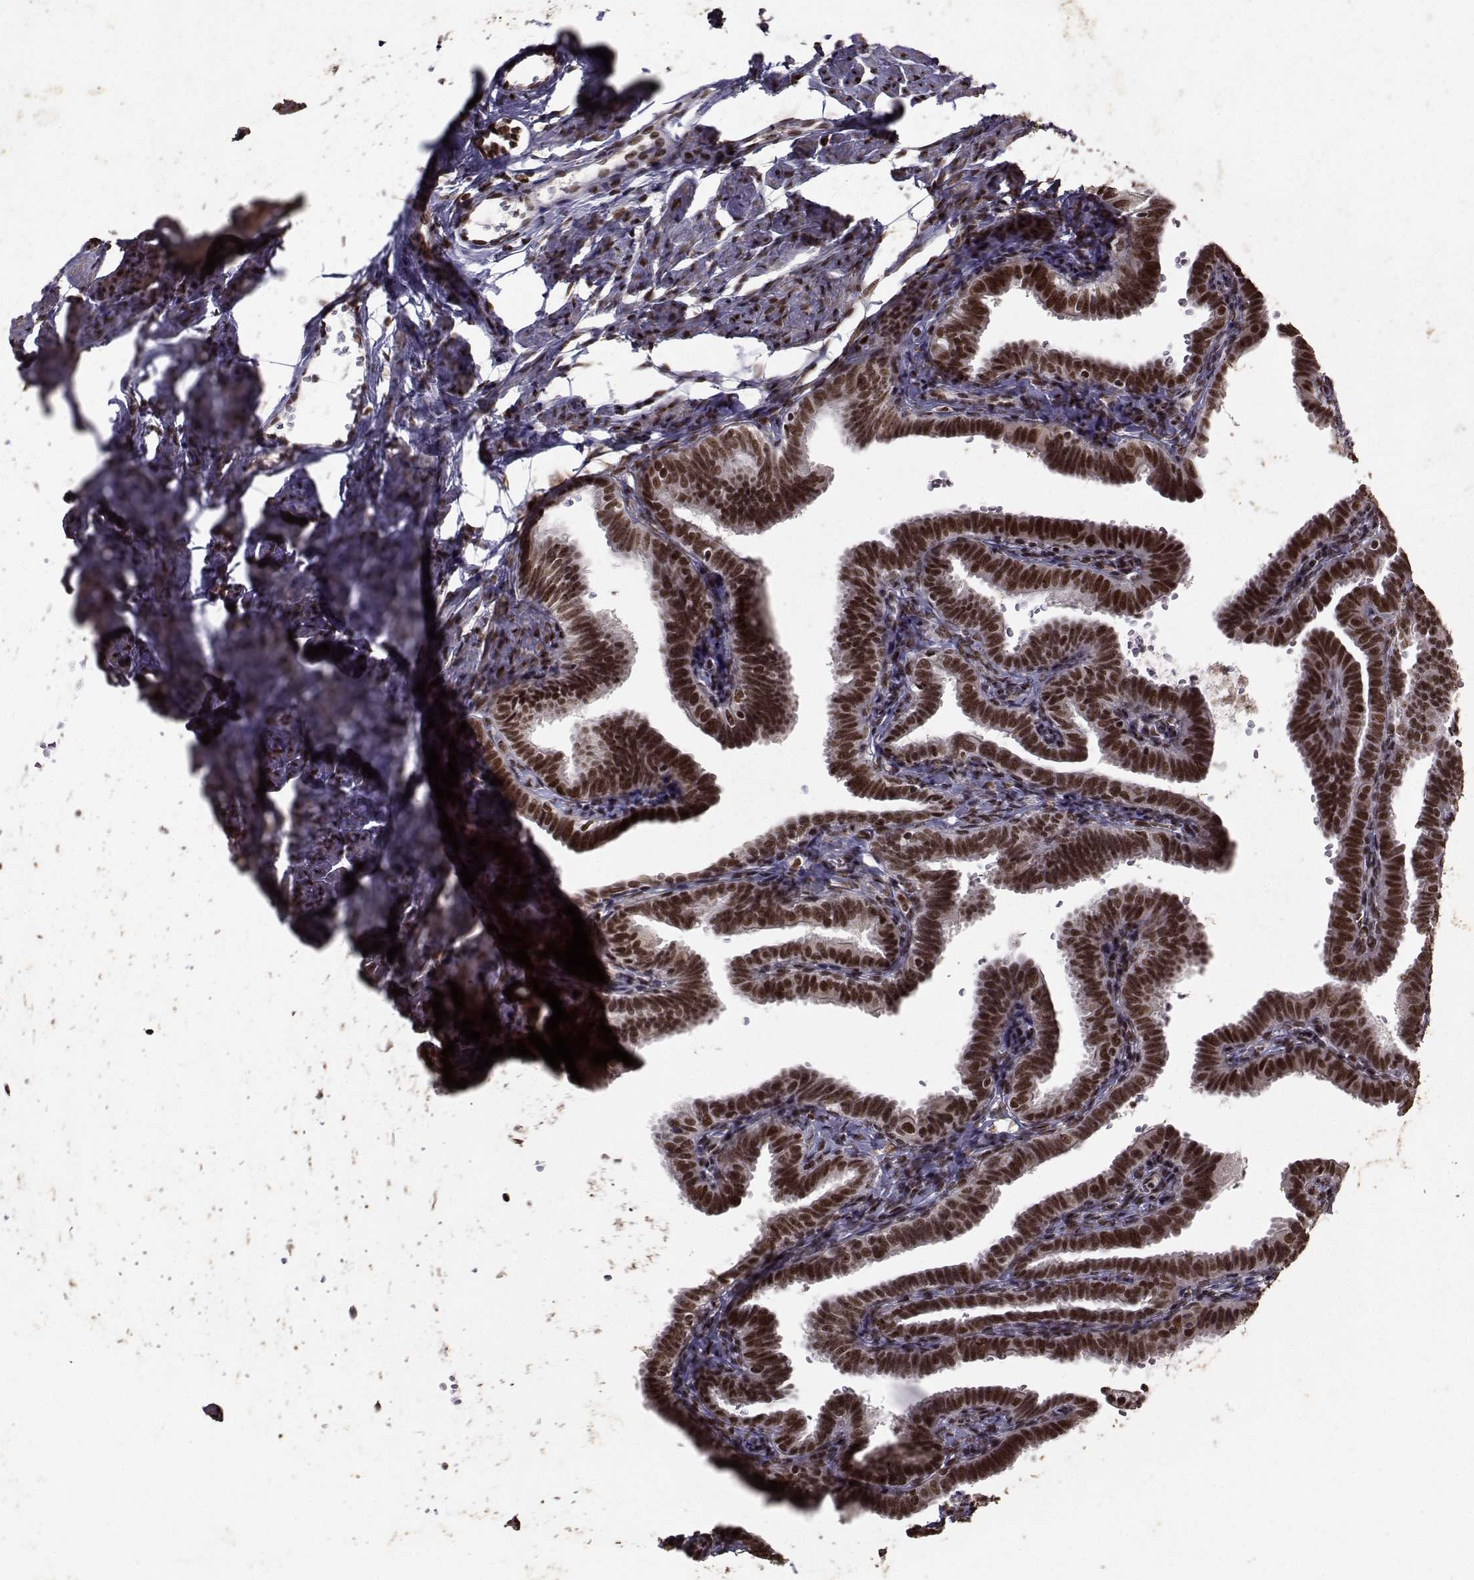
{"staining": {"intensity": "strong", "quantity": ">75%", "location": "nuclear"}, "tissue": "fallopian tube", "cell_type": "Glandular cells", "image_type": "normal", "snomed": [{"axis": "morphology", "description": "Normal tissue, NOS"}, {"axis": "topography", "description": "Fallopian tube"}, {"axis": "topography", "description": "Ovary"}], "caption": "A high-resolution photomicrograph shows IHC staining of benign fallopian tube, which exhibits strong nuclear staining in about >75% of glandular cells.", "gene": "SF1", "patient": {"sex": "female", "age": 57}}